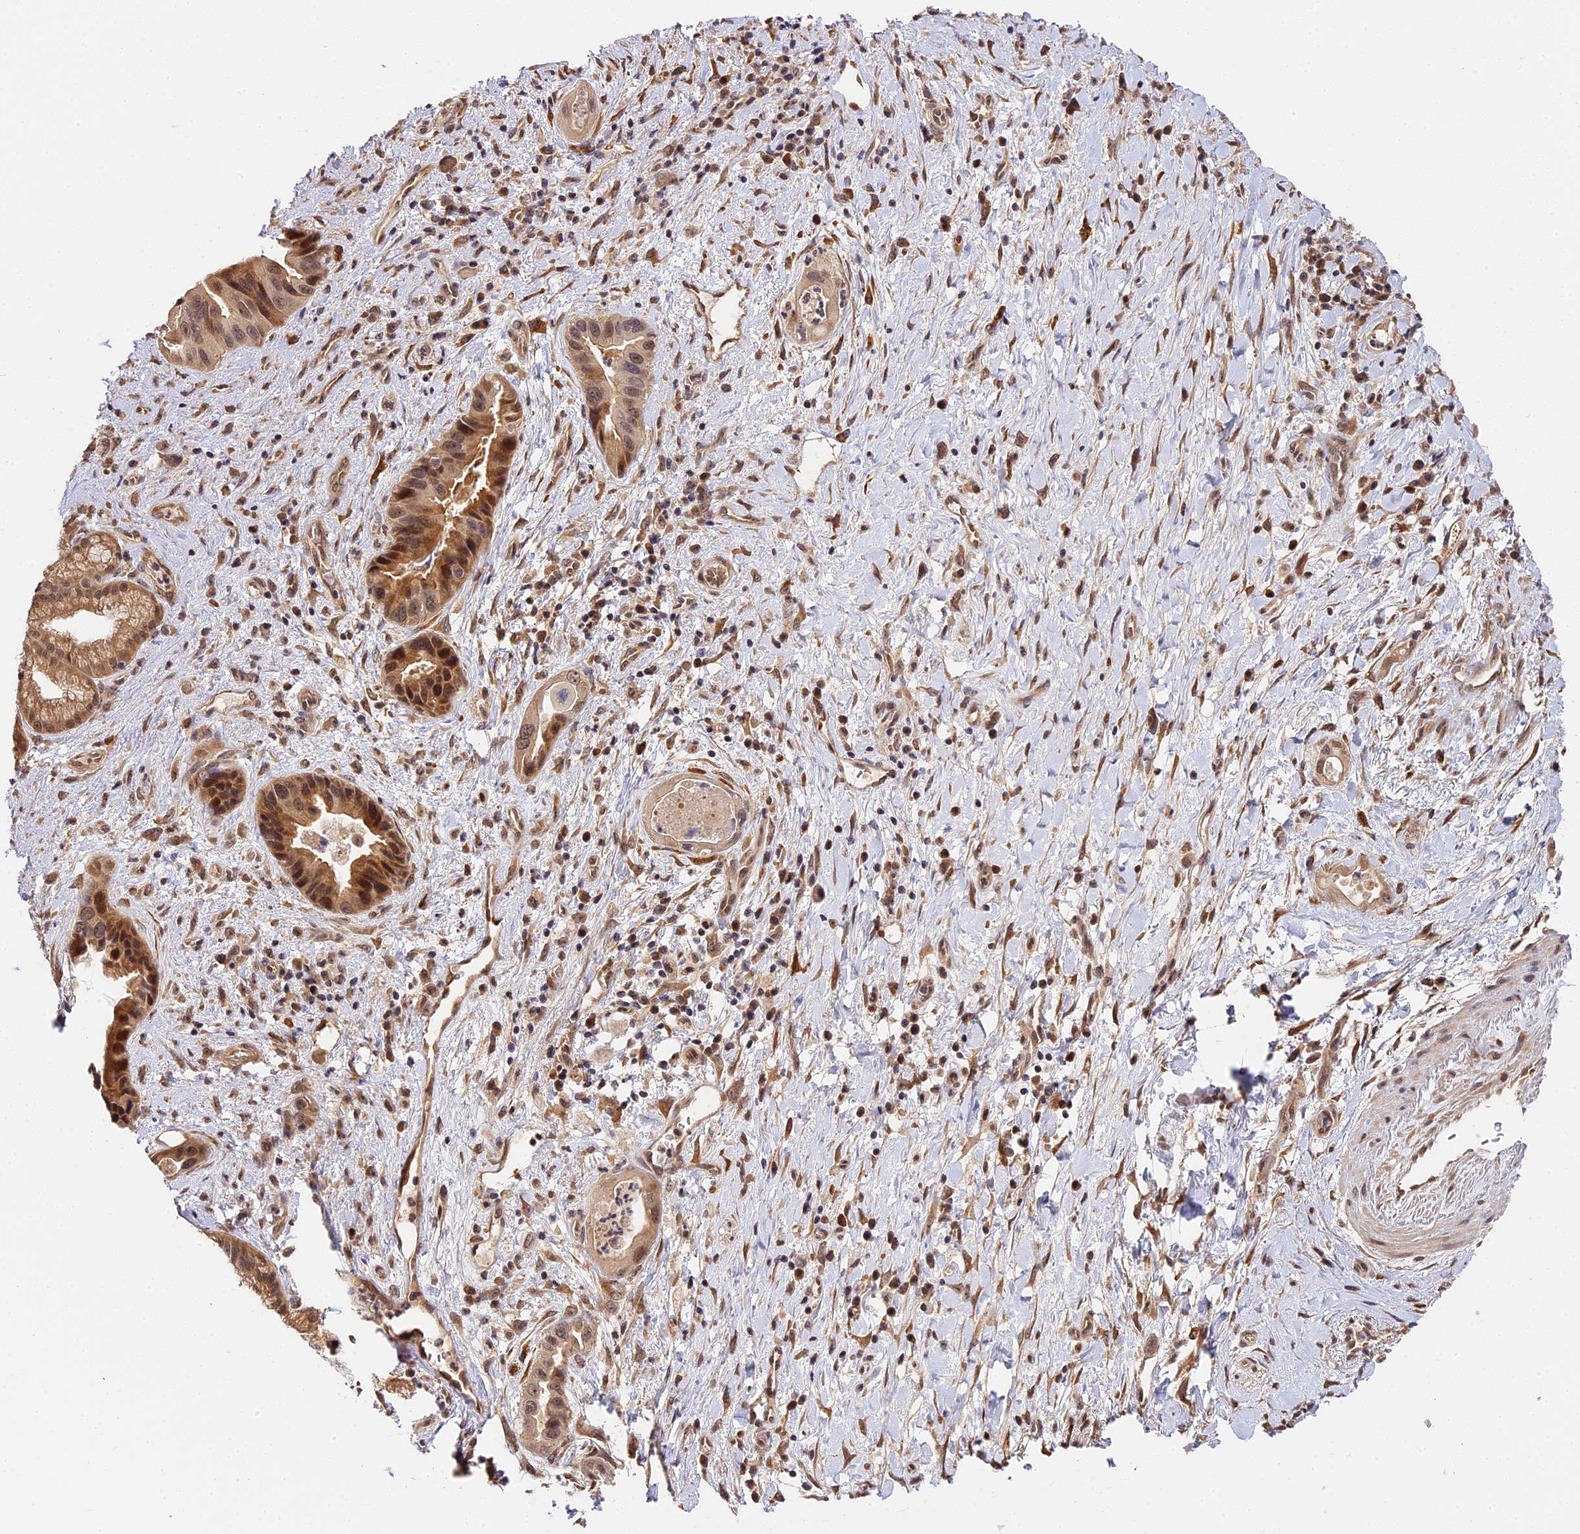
{"staining": {"intensity": "moderate", "quantity": ">75%", "location": "cytoplasmic/membranous,nuclear"}, "tissue": "pancreatic cancer", "cell_type": "Tumor cells", "image_type": "cancer", "snomed": [{"axis": "morphology", "description": "Adenocarcinoma, NOS"}, {"axis": "topography", "description": "Pancreas"}], "caption": "Protein staining shows moderate cytoplasmic/membranous and nuclear expression in approximately >75% of tumor cells in adenocarcinoma (pancreatic). Nuclei are stained in blue.", "gene": "IMPACT", "patient": {"sex": "female", "age": 77}}